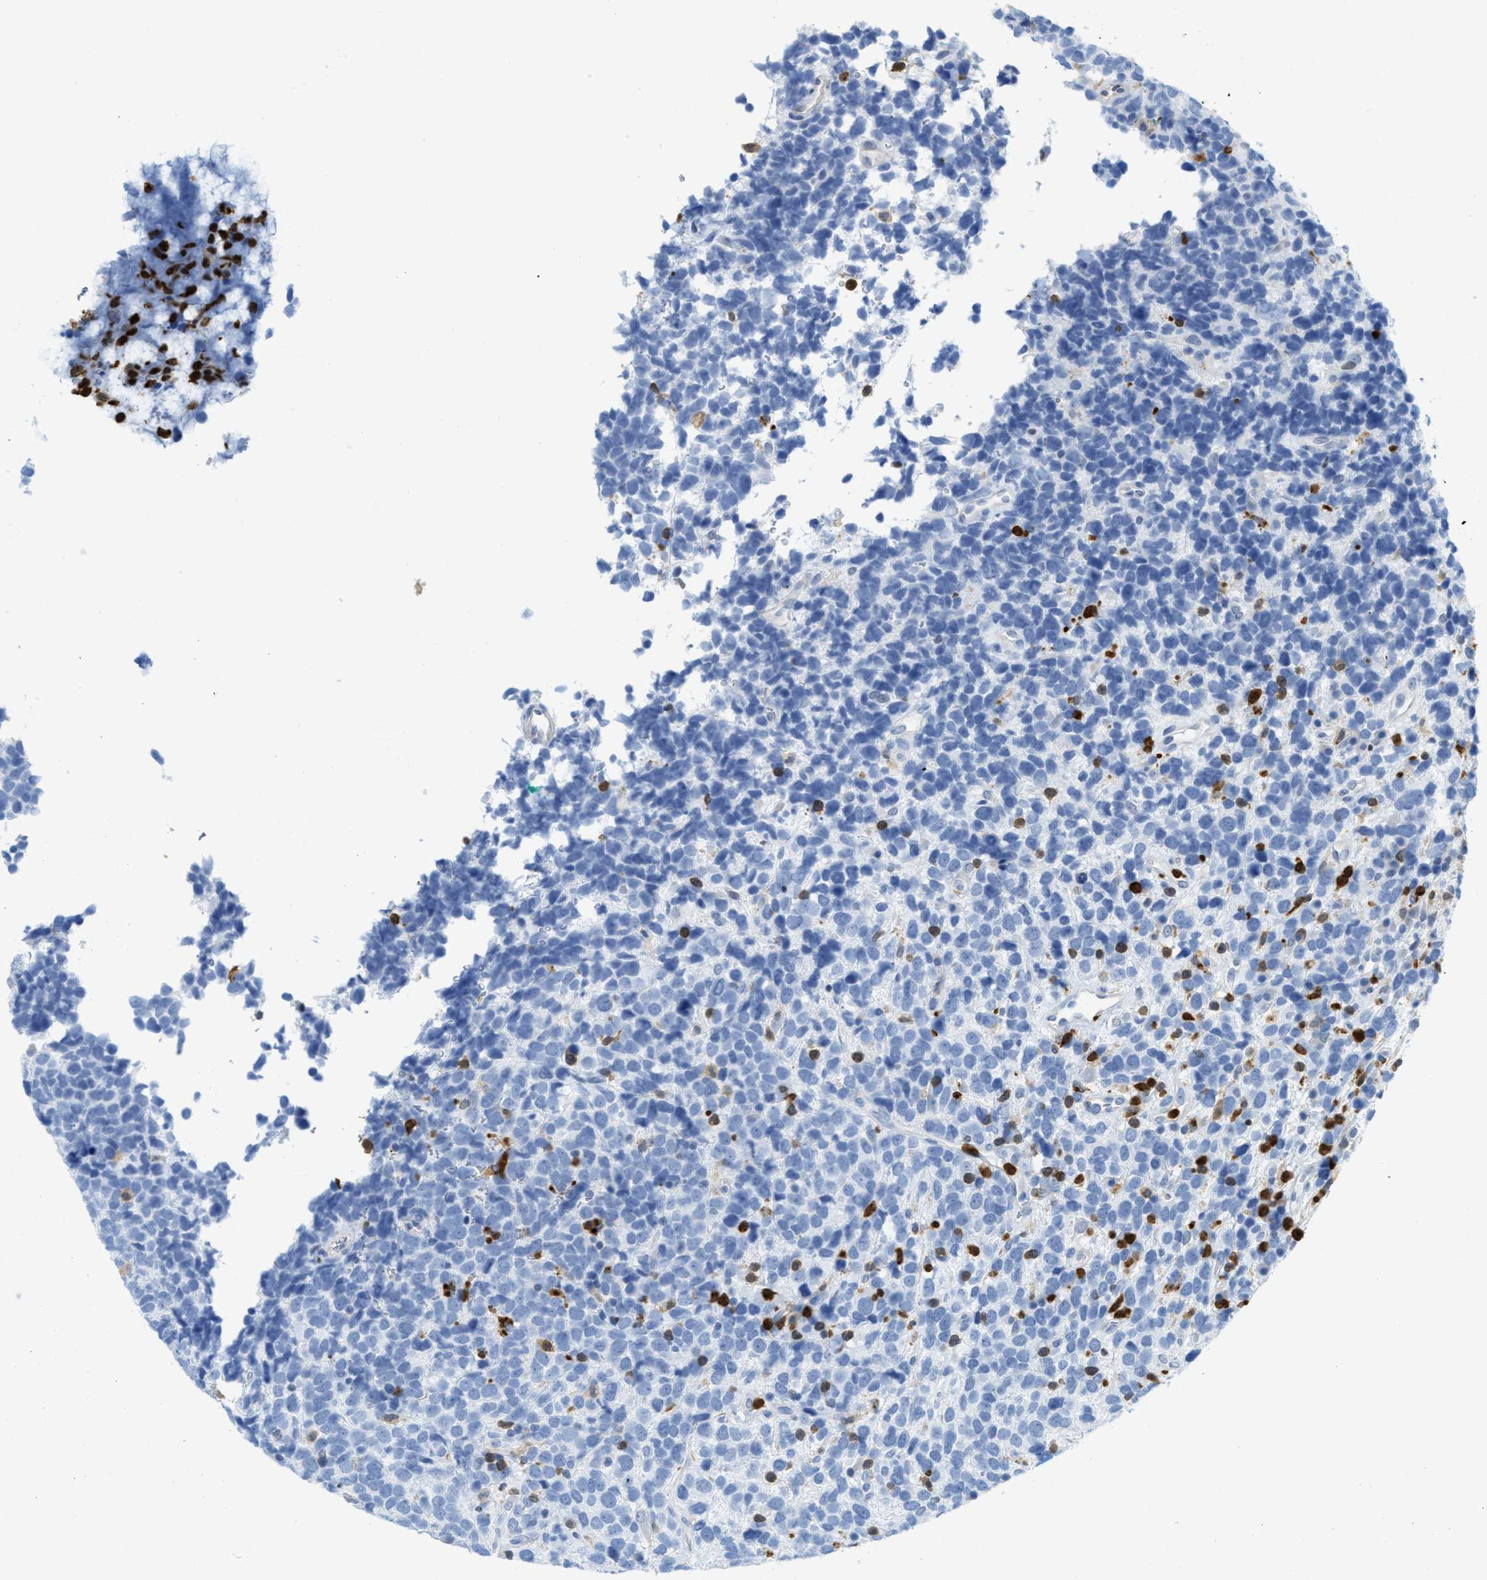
{"staining": {"intensity": "negative", "quantity": "none", "location": "none"}, "tissue": "urothelial cancer", "cell_type": "Tumor cells", "image_type": "cancer", "snomed": [{"axis": "morphology", "description": "Urothelial carcinoma, High grade"}, {"axis": "topography", "description": "Urinary bladder"}], "caption": "The IHC photomicrograph has no significant positivity in tumor cells of urothelial carcinoma (high-grade) tissue. (IHC, brightfield microscopy, high magnification).", "gene": "SERPINB1", "patient": {"sex": "female", "age": 82}}